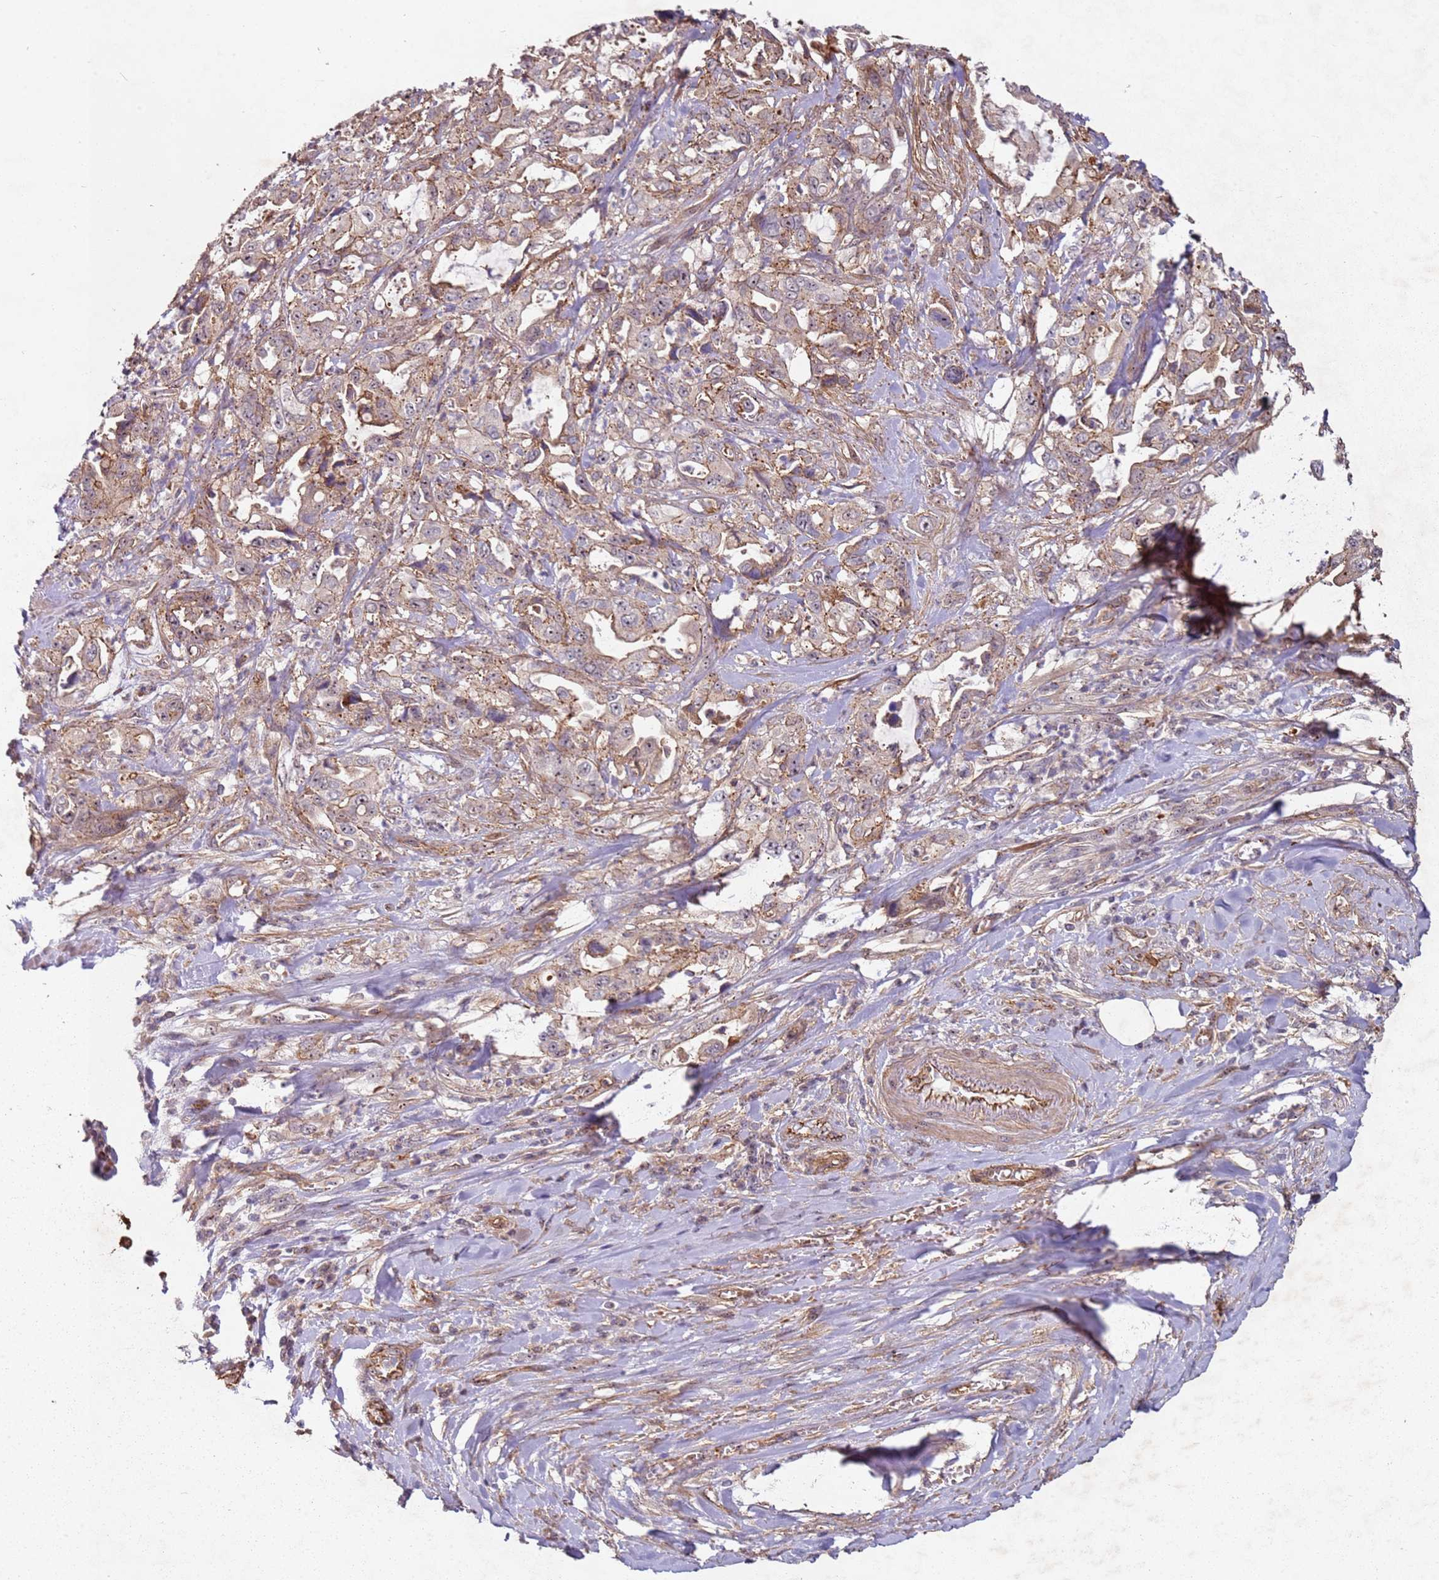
{"staining": {"intensity": "weak", "quantity": ">75%", "location": "cytoplasmic/membranous"}, "tissue": "pancreatic cancer", "cell_type": "Tumor cells", "image_type": "cancer", "snomed": [{"axis": "morphology", "description": "Adenocarcinoma, NOS"}, {"axis": "topography", "description": "Pancreas"}], "caption": "Pancreatic adenocarcinoma was stained to show a protein in brown. There is low levels of weak cytoplasmic/membranous positivity in approximately >75% of tumor cells.", "gene": "C2CD4B", "patient": {"sex": "female", "age": 61}}